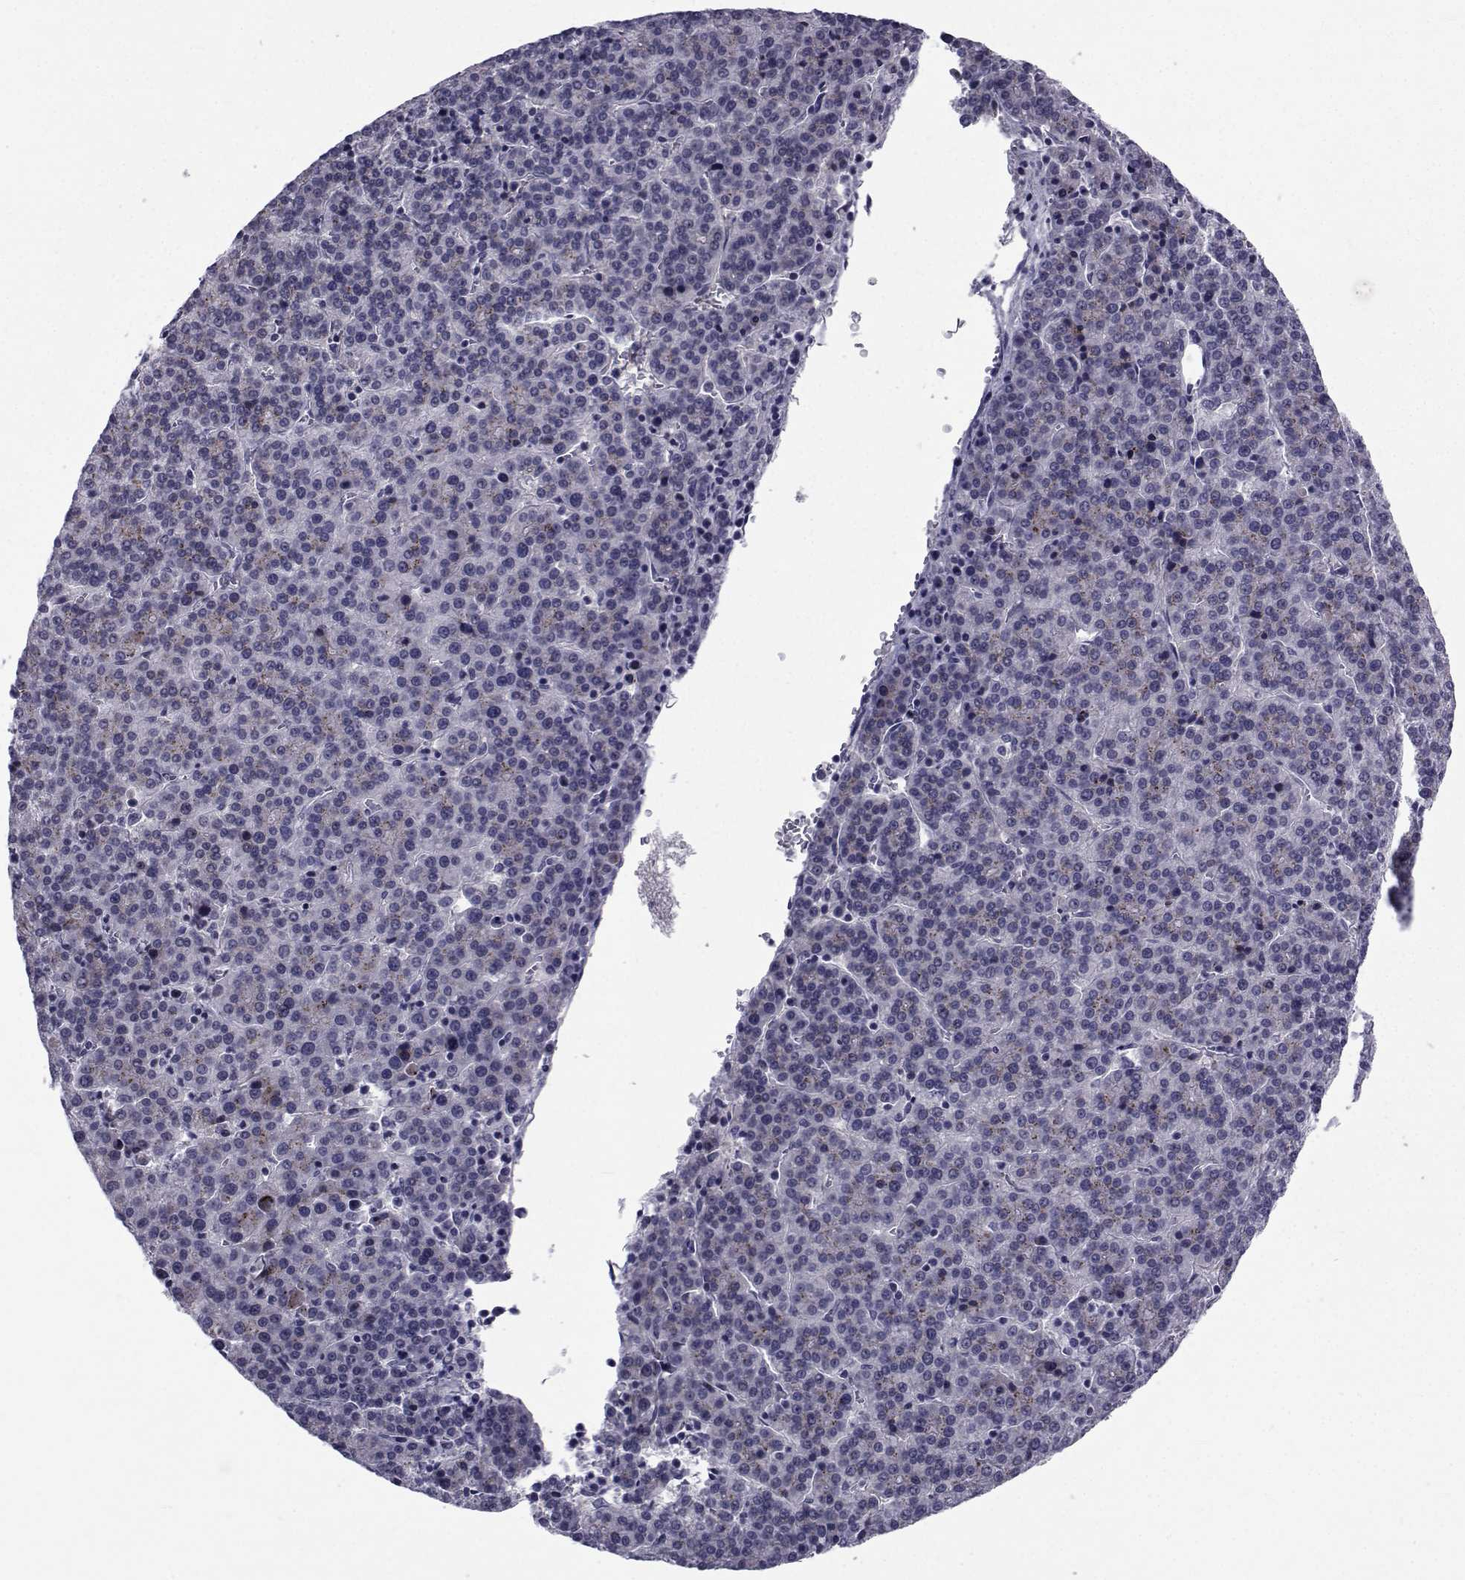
{"staining": {"intensity": "negative", "quantity": "none", "location": "none"}, "tissue": "liver cancer", "cell_type": "Tumor cells", "image_type": "cancer", "snomed": [{"axis": "morphology", "description": "Carcinoma, Hepatocellular, NOS"}, {"axis": "topography", "description": "Liver"}], "caption": "Tumor cells show no significant expression in liver cancer (hepatocellular carcinoma).", "gene": "PAX2", "patient": {"sex": "female", "age": 58}}